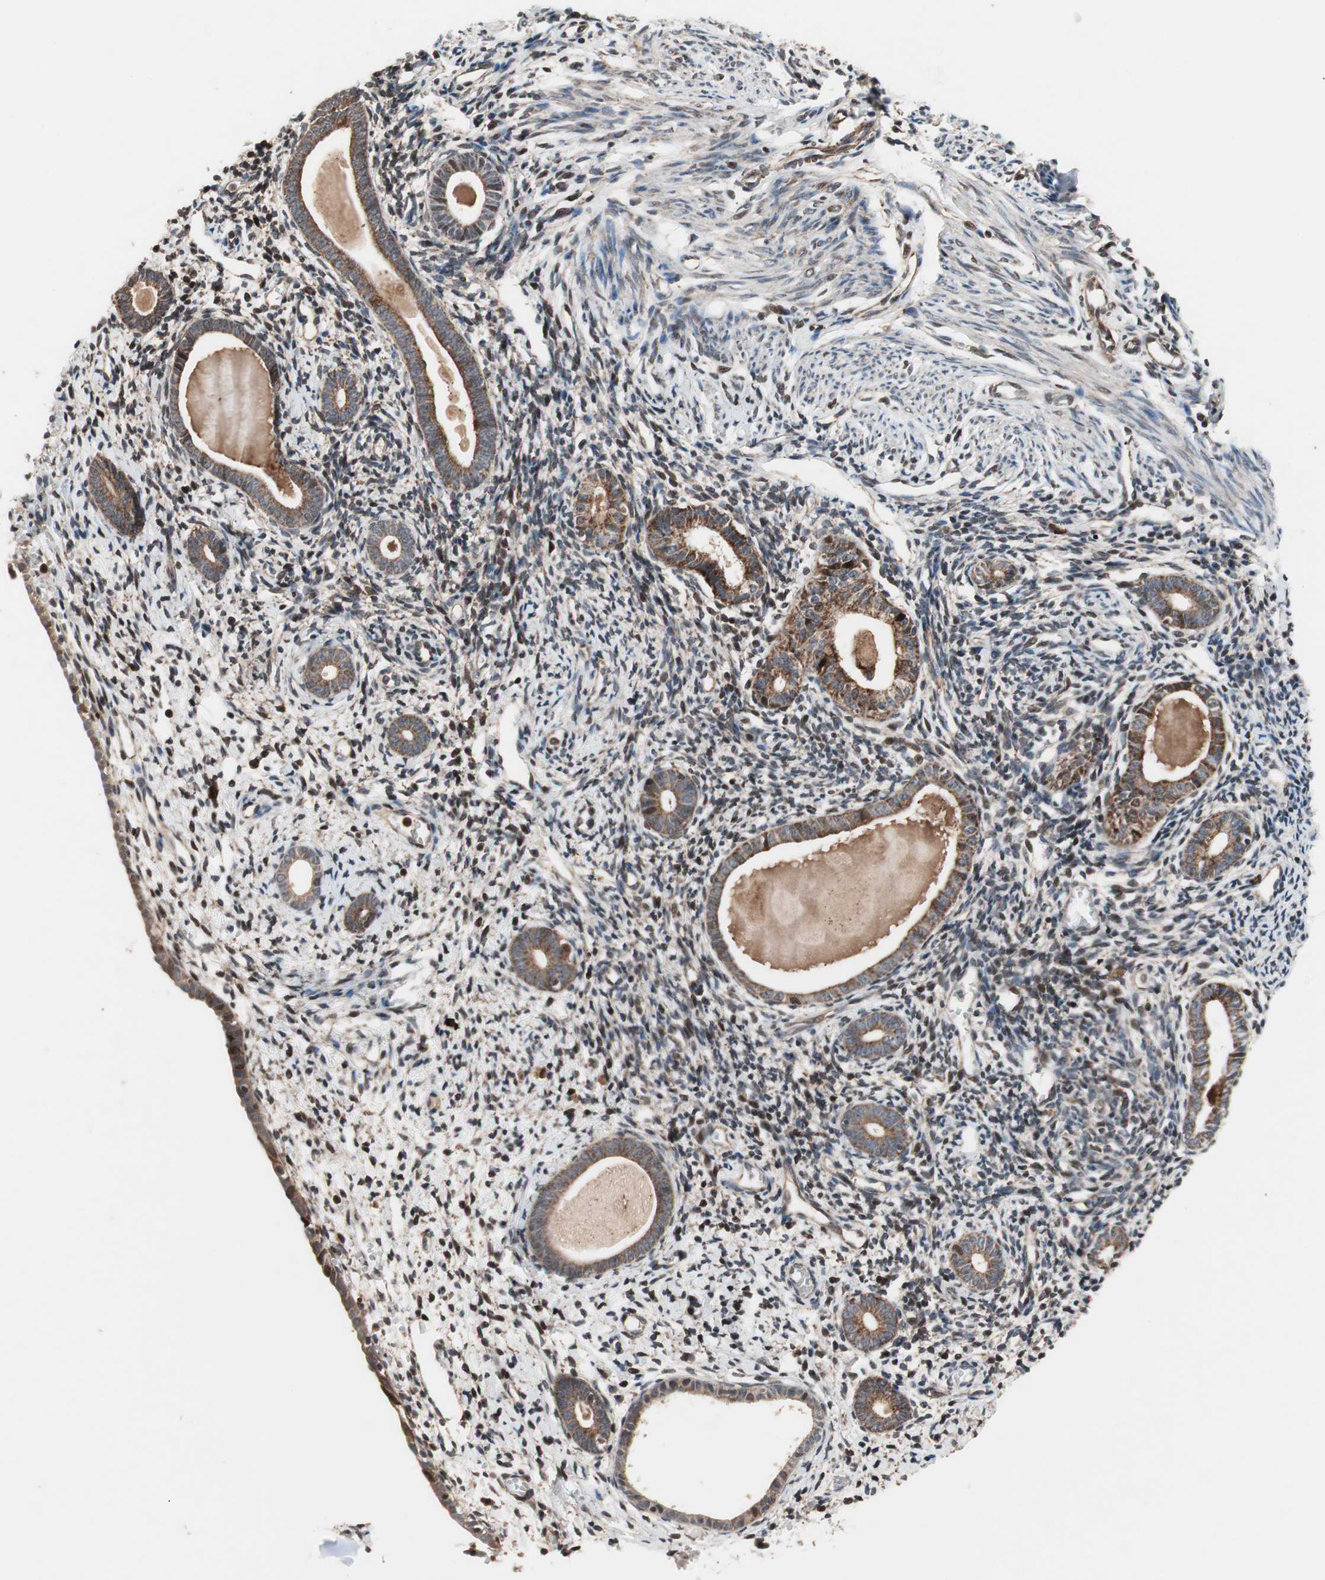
{"staining": {"intensity": "strong", "quantity": ">75%", "location": "cytoplasmic/membranous,nuclear"}, "tissue": "endometrium", "cell_type": "Cells in endometrial stroma", "image_type": "normal", "snomed": [{"axis": "morphology", "description": "Normal tissue, NOS"}, {"axis": "topography", "description": "Endometrium"}], "caption": "Normal endometrium reveals strong cytoplasmic/membranous,nuclear staining in approximately >75% of cells in endometrial stroma, visualized by immunohistochemistry. (DAB (3,3'-diaminobenzidine) IHC, brown staining for protein, blue staining for nuclei).", "gene": "NF2", "patient": {"sex": "female", "age": 71}}